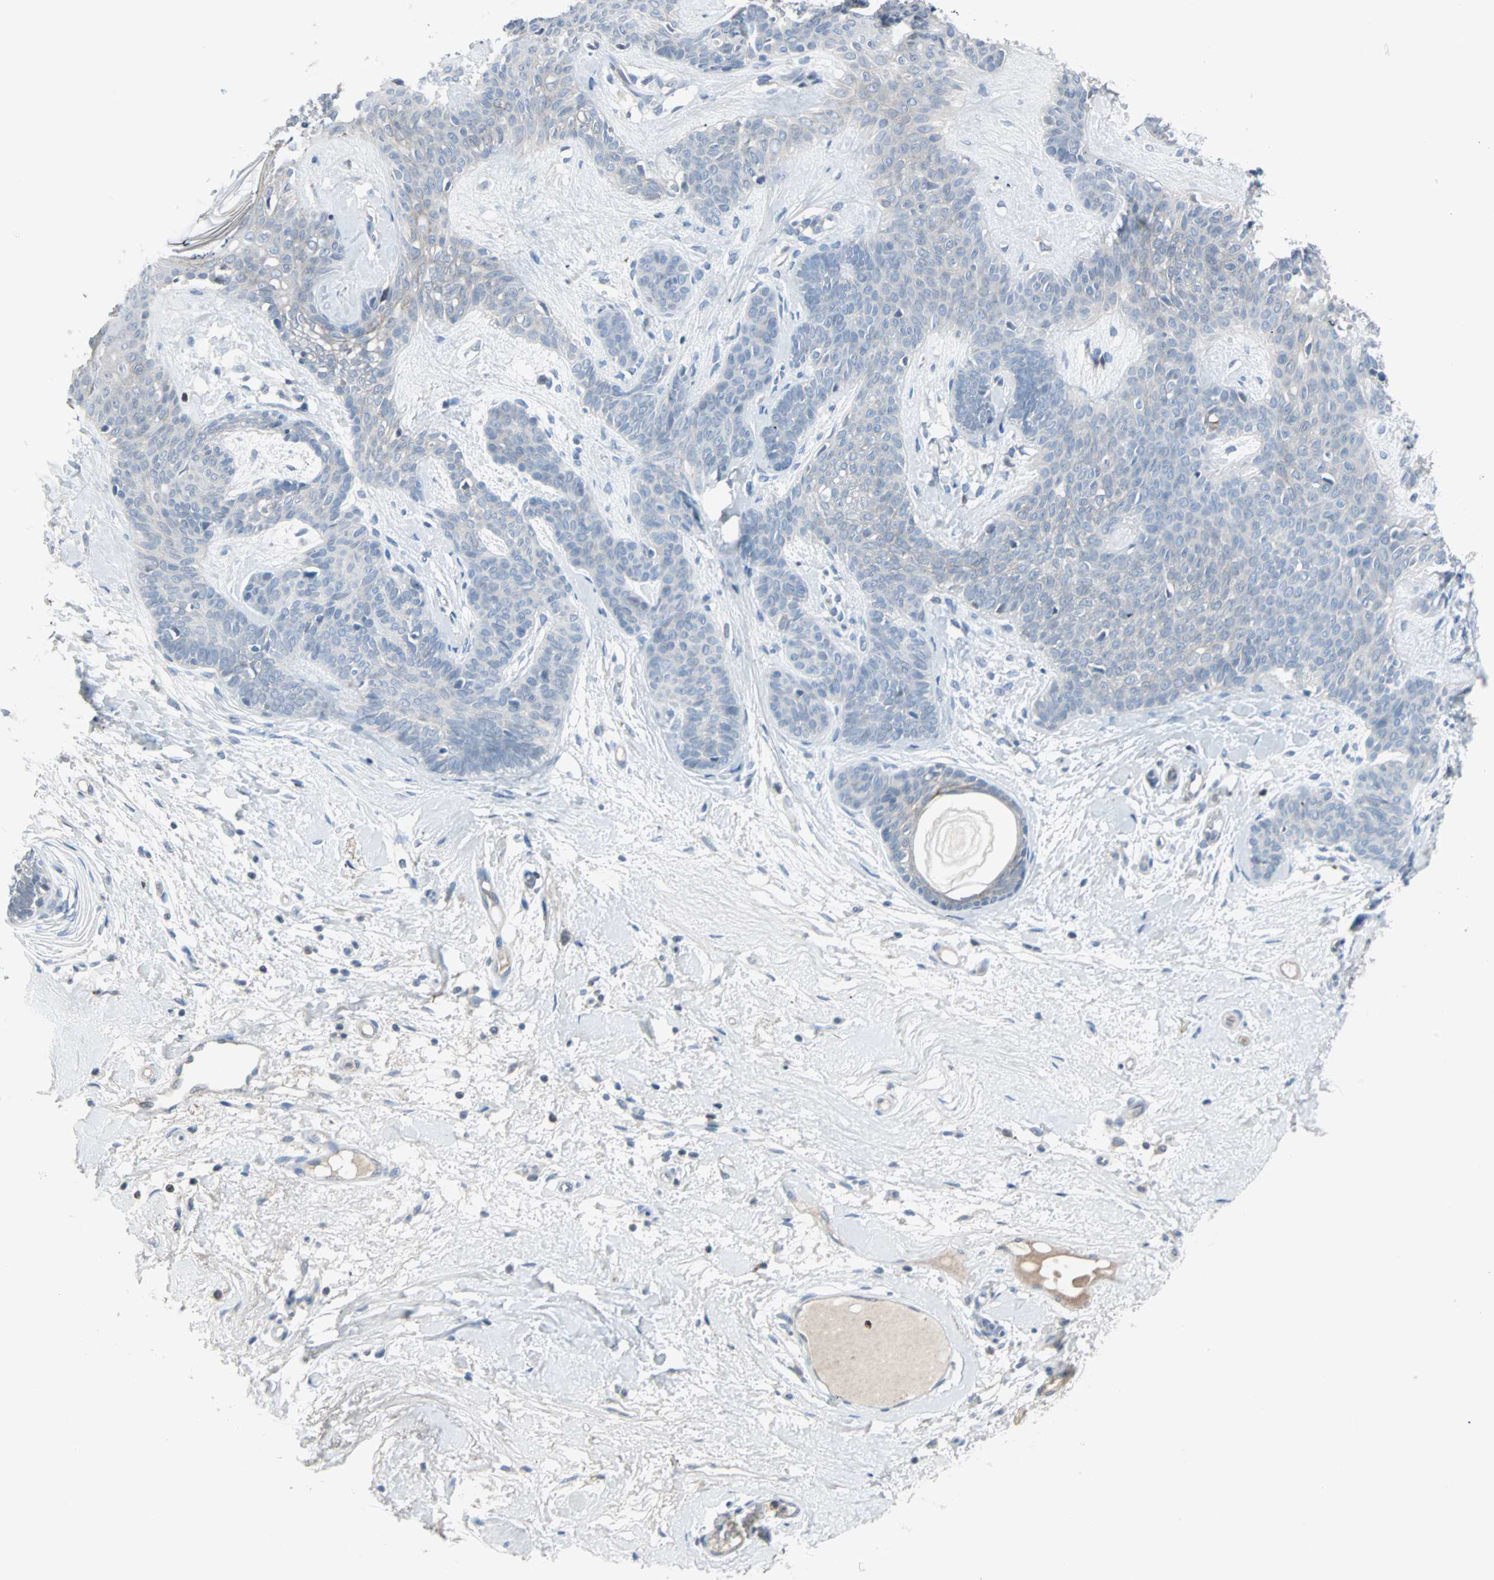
{"staining": {"intensity": "negative", "quantity": "none", "location": "none"}, "tissue": "skin cancer", "cell_type": "Tumor cells", "image_type": "cancer", "snomed": [{"axis": "morphology", "description": "Developmental malformation"}, {"axis": "morphology", "description": "Basal cell carcinoma"}, {"axis": "topography", "description": "Skin"}], "caption": "Tumor cells are negative for protein expression in human skin cancer (basal cell carcinoma).", "gene": "CASP3", "patient": {"sex": "female", "age": 62}}